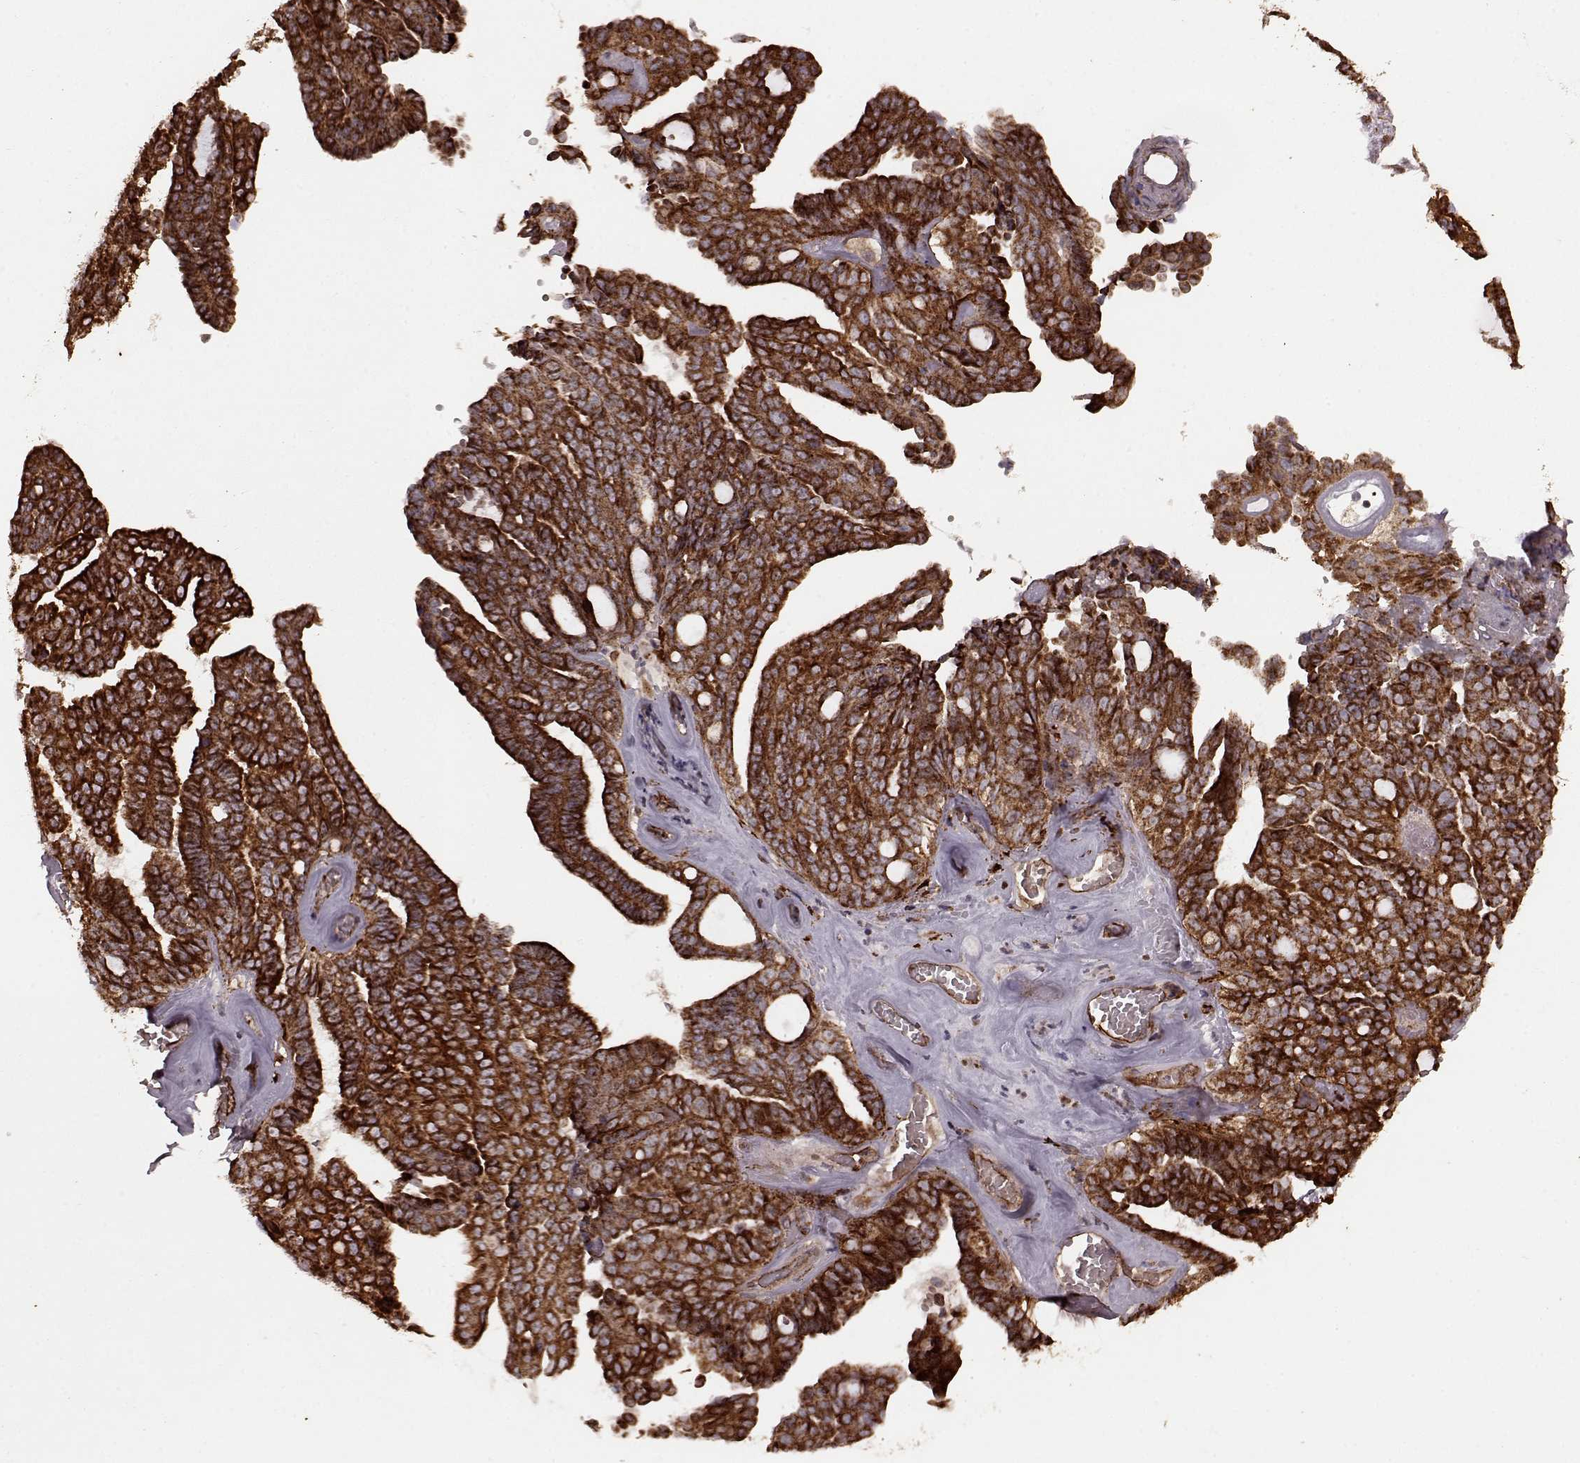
{"staining": {"intensity": "strong", "quantity": ">75%", "location": "cytoplasmic/membranous"}, "tissue": "ovarian cancer", "cell_type": "Tumor cells", "image_type": "cancer", "snomed": [{"axis": "morphology", "description": "Cystadenocarcinoma, serous, NOS"}, {"axis": "topography", "description": "Ovary"}], "caption": "An image showing strong cytoplasmic/membranous expression in about >75% of tumor cells in serous cystadenocarcinoma (ovarian), as visualized by brown immunohistochemical staining.", "gene": "FXN", "patient": {"sex": "female", "age": 71}}